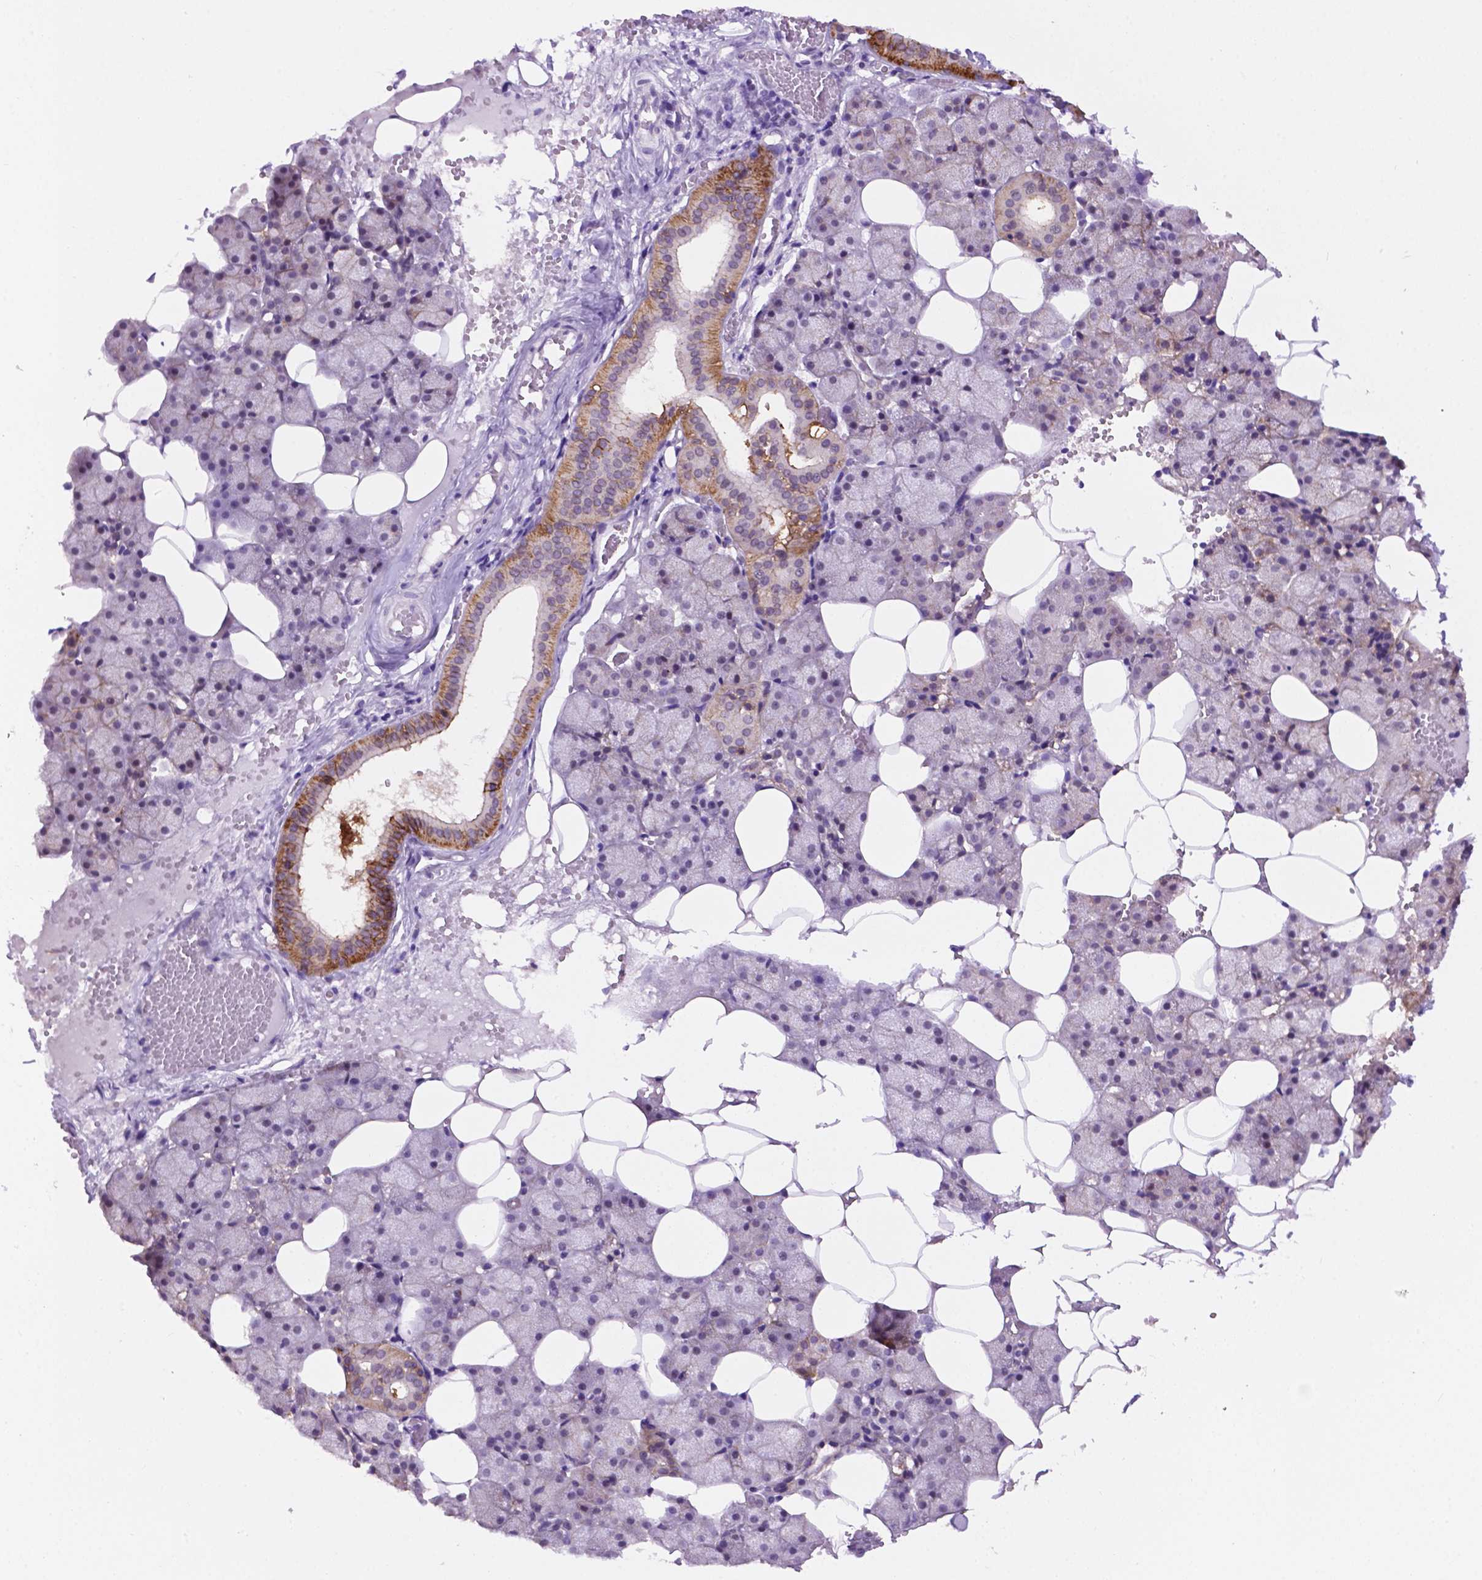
{"staining": {"intensity": "strong", "quantity": "<25%", "location": "cytoplasmic/membranous"}, "tissue": "salivary gland", "cell_type": "Glandular cells", "image_type": "normal", "snomed": [{"axis": "morphology", "description": "Normal tissue, NOS"}, {"axis": "topography", "description": "Salivary gland"}], "caption": "Benign salivary gland exhibits strong cytoplasmic/membranous expression in approximately <25% of glandular cells (brown staining indicates protein expression, while blue staining denotes nuclei)..", "gene": "TACSTD2", "patient": {"sex": "male", "age": 38}}